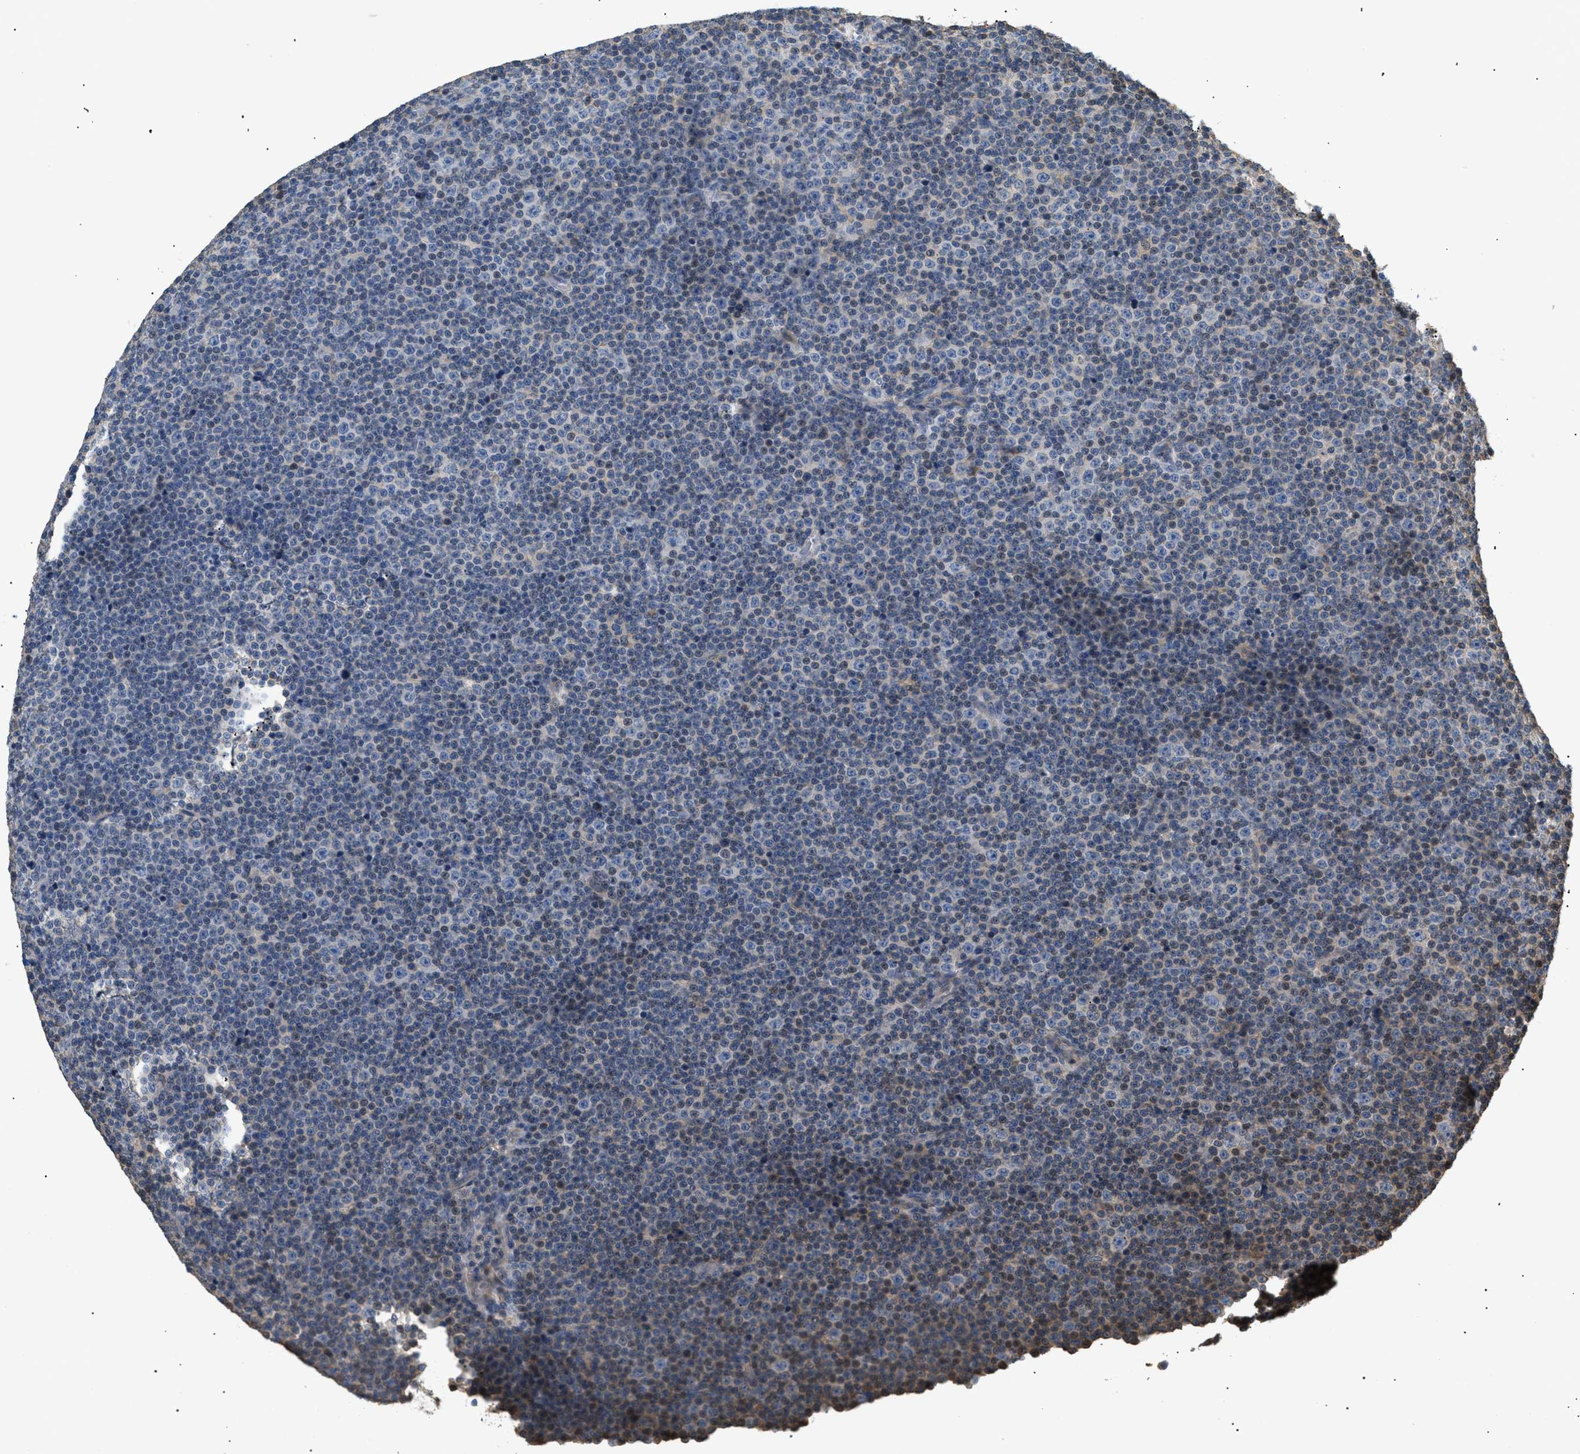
{"staining": {"intensity": "negative", "quantity": "none", "location": "none"}, "tissue": "lymphoma", "cell_type": "Tumor cells", "image_type": "cancer", "snomed": [{"axis": "morphology", "description": "Malignant lymphoma, non-Hodgkin's type, Low grade"}, {"axis": "topography", "description": "Lymph node"}], "caption": "The micrograph exhibits no staining of tumor cells in lymphoma.", "gene": "FARS2", "patient": {"sex": "female", "age": 67}}